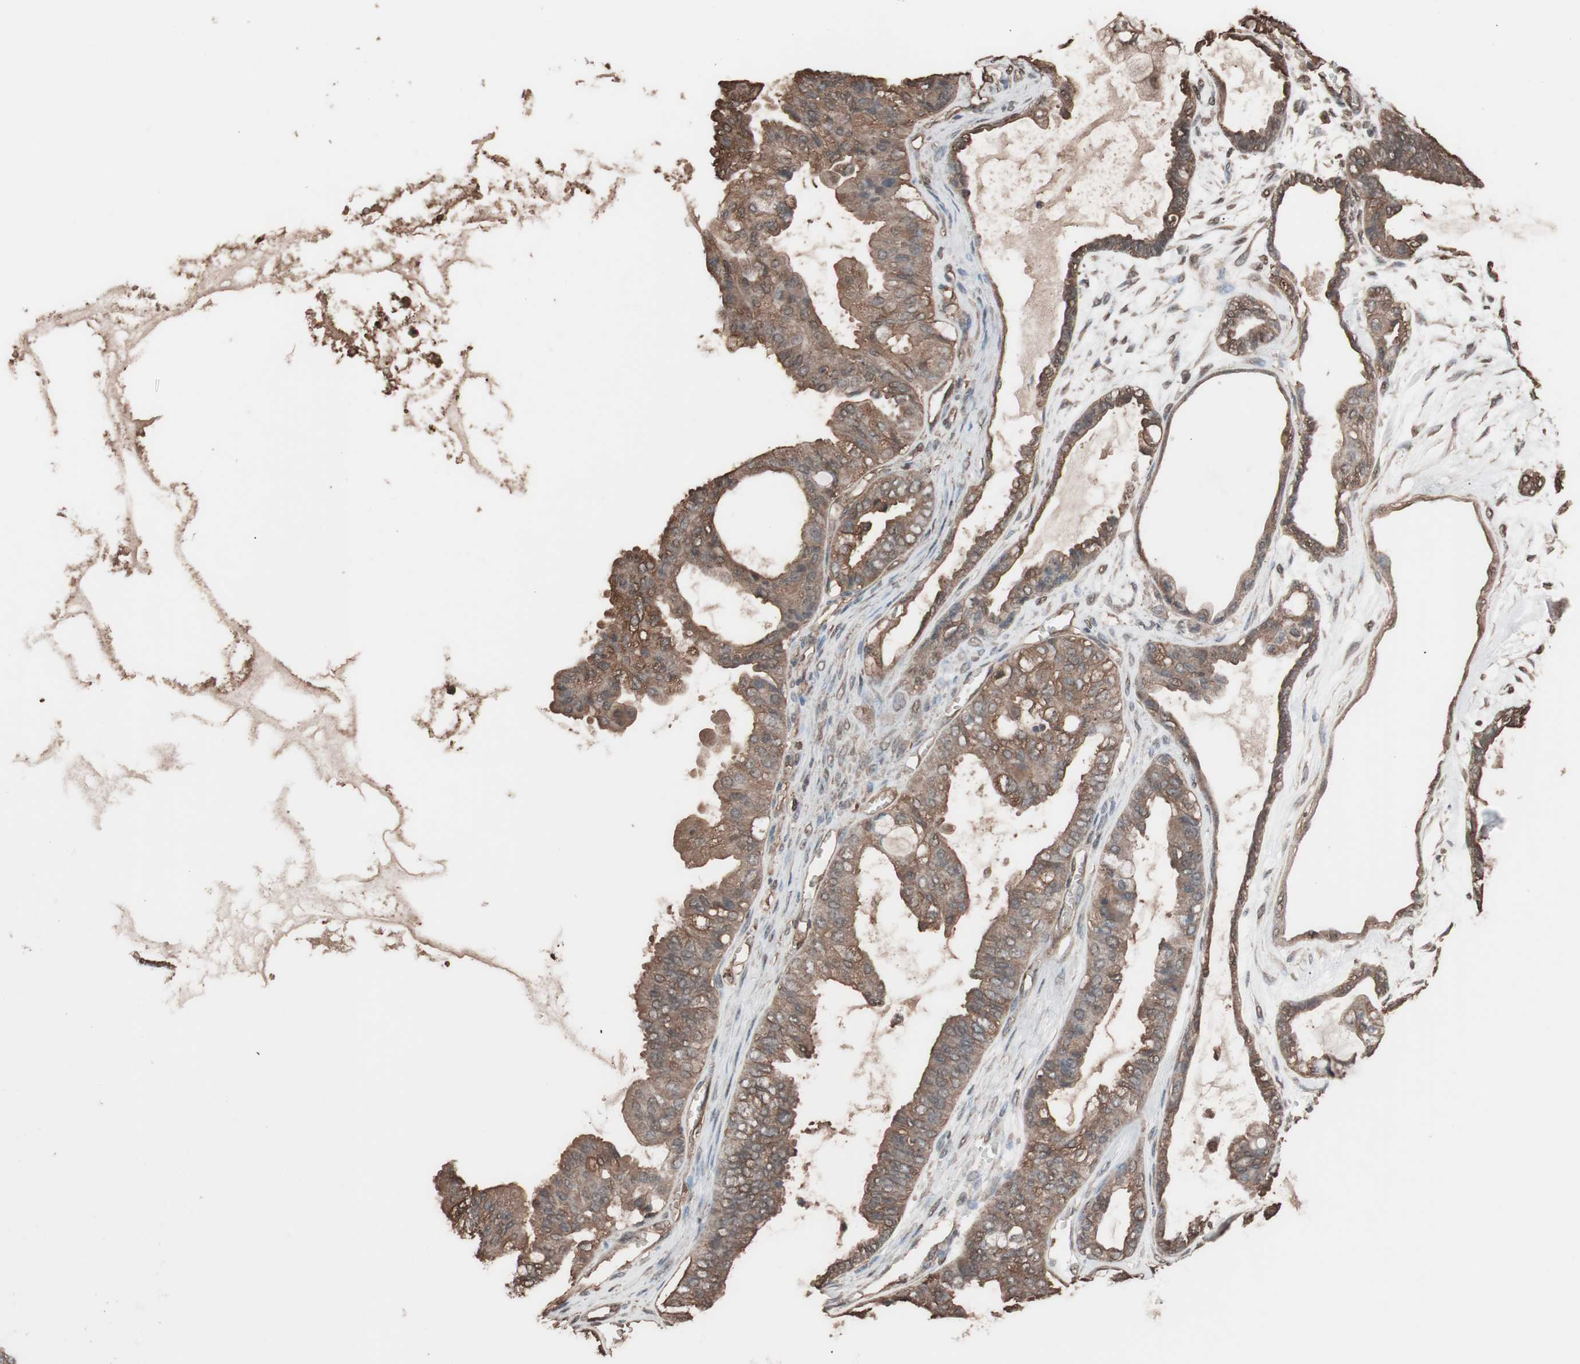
{"staining": {"intensity": "moderate", "quantity": ">75%", "location": "cytoplasmic/membranous"}, "tissue": "ovarian cancer", "cell_type": "Tumor cells", "image_type": "cancer", "snomed": [{"axis": "morphology", "description": "Carcinoma, NOS"}, {"axis": "morphology", "description": "Carcinoma, endometroid"}, {"axis": "topography", "description": "Ovary"}], "caption": "Endometroid carcinoma (ovarian) was stained to show a protein in brown. There is medium levels of moderate cytoplasmic/membranous expression in about >75% of tumor cells. The protein of interest is shown in brown color, while the nuclei are stained blue.", "gene": "CALM2", "patient": {"sex": "female", "age": 50}}